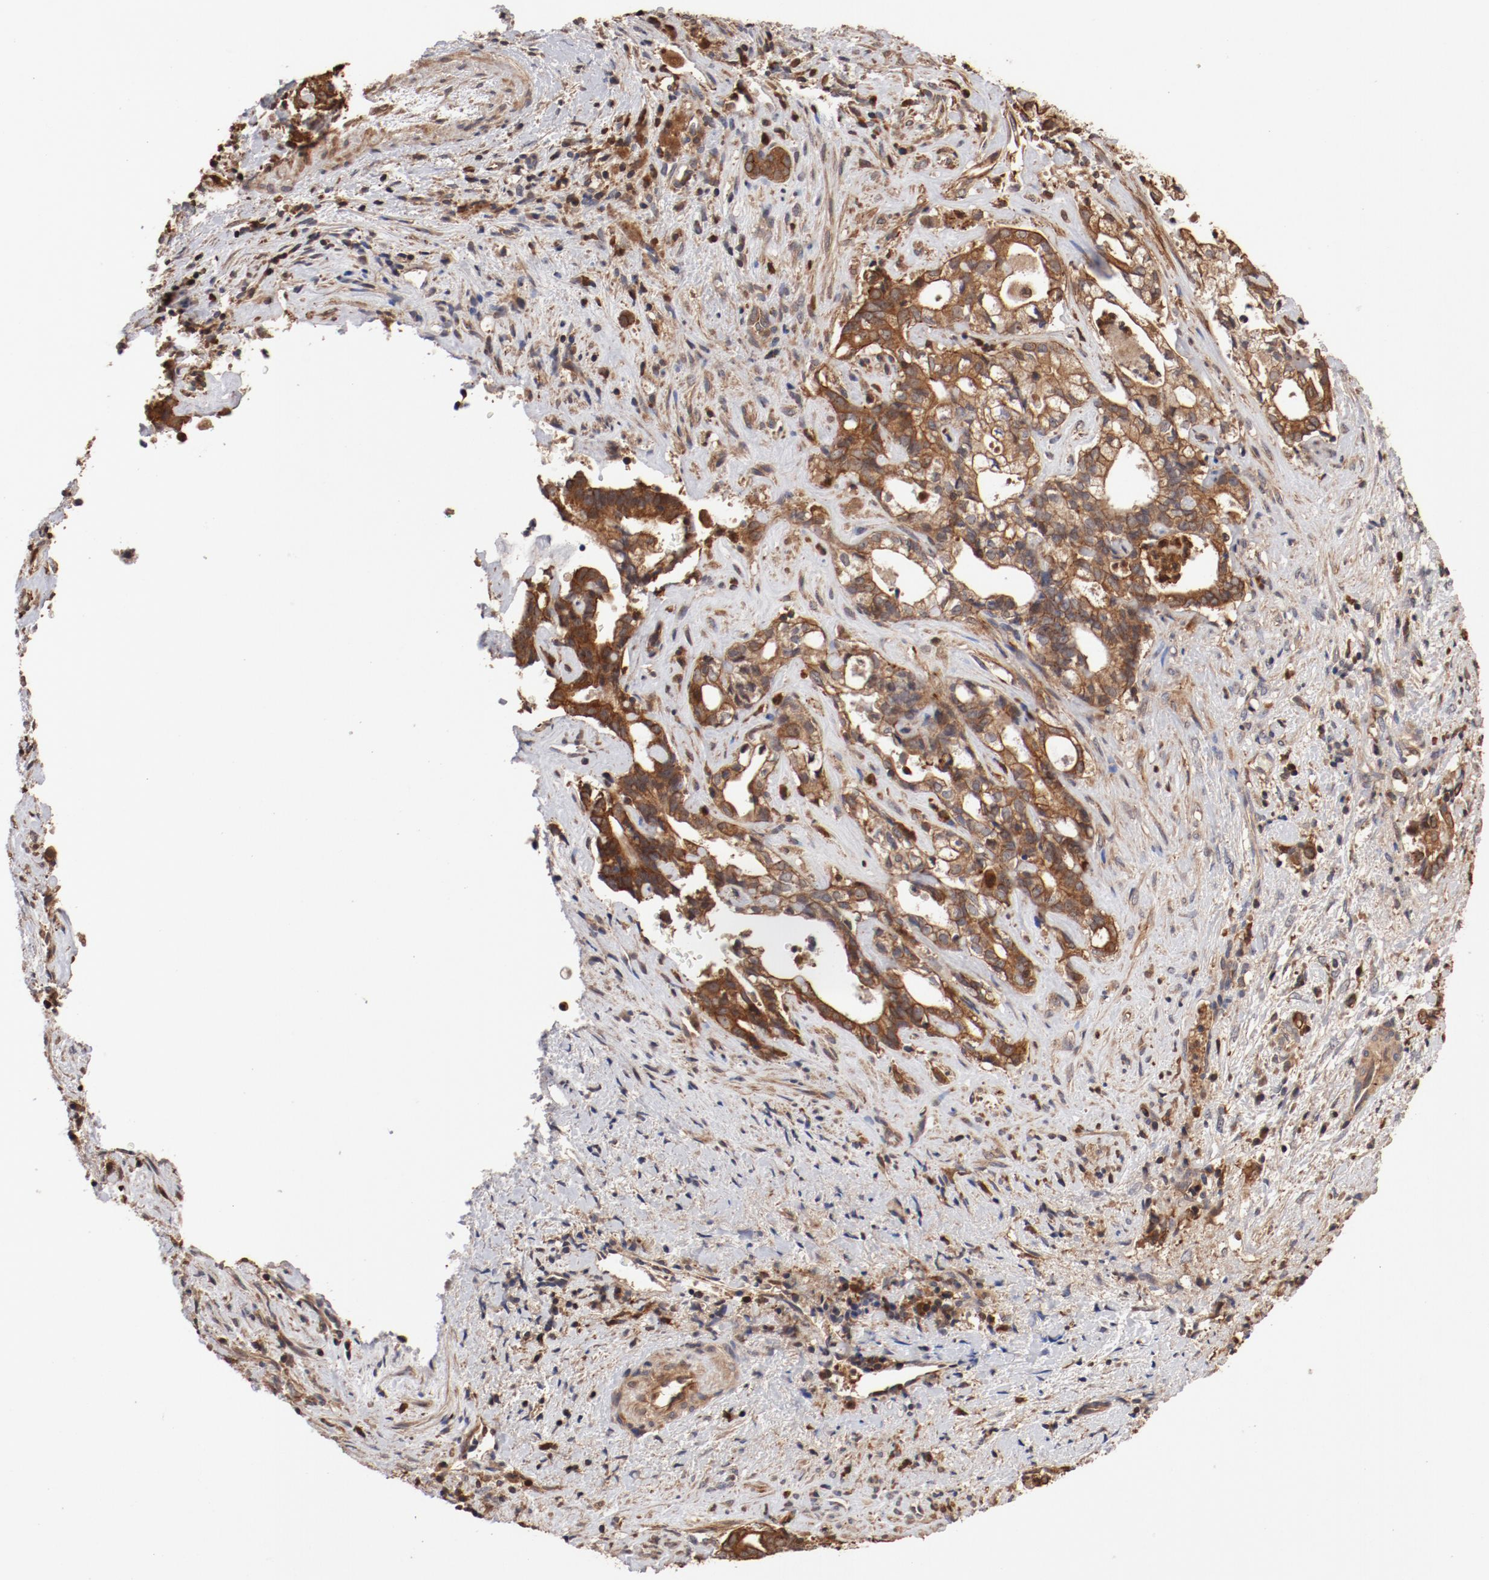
{"staining": {"intensity": "moderate", "quantity": ">75%", "location": "cytoplasmic/membranous"}, "tissue": "liver cancer", "cell_type": "Tumor cells", "image_type": "cancer", "snomed": [{"axis": "morphology", "description": "Cholangiocarcinoma"}, {"axis": "topography", "description": "Liver"}], "caption": "Moderate cytoplasmic/membranous positivity is appreciated in about >75% of tumor cells in cholangiocarcinoma (liver).", "gene": "GUF1", "patient": {"sex": "male", "age": 57}}